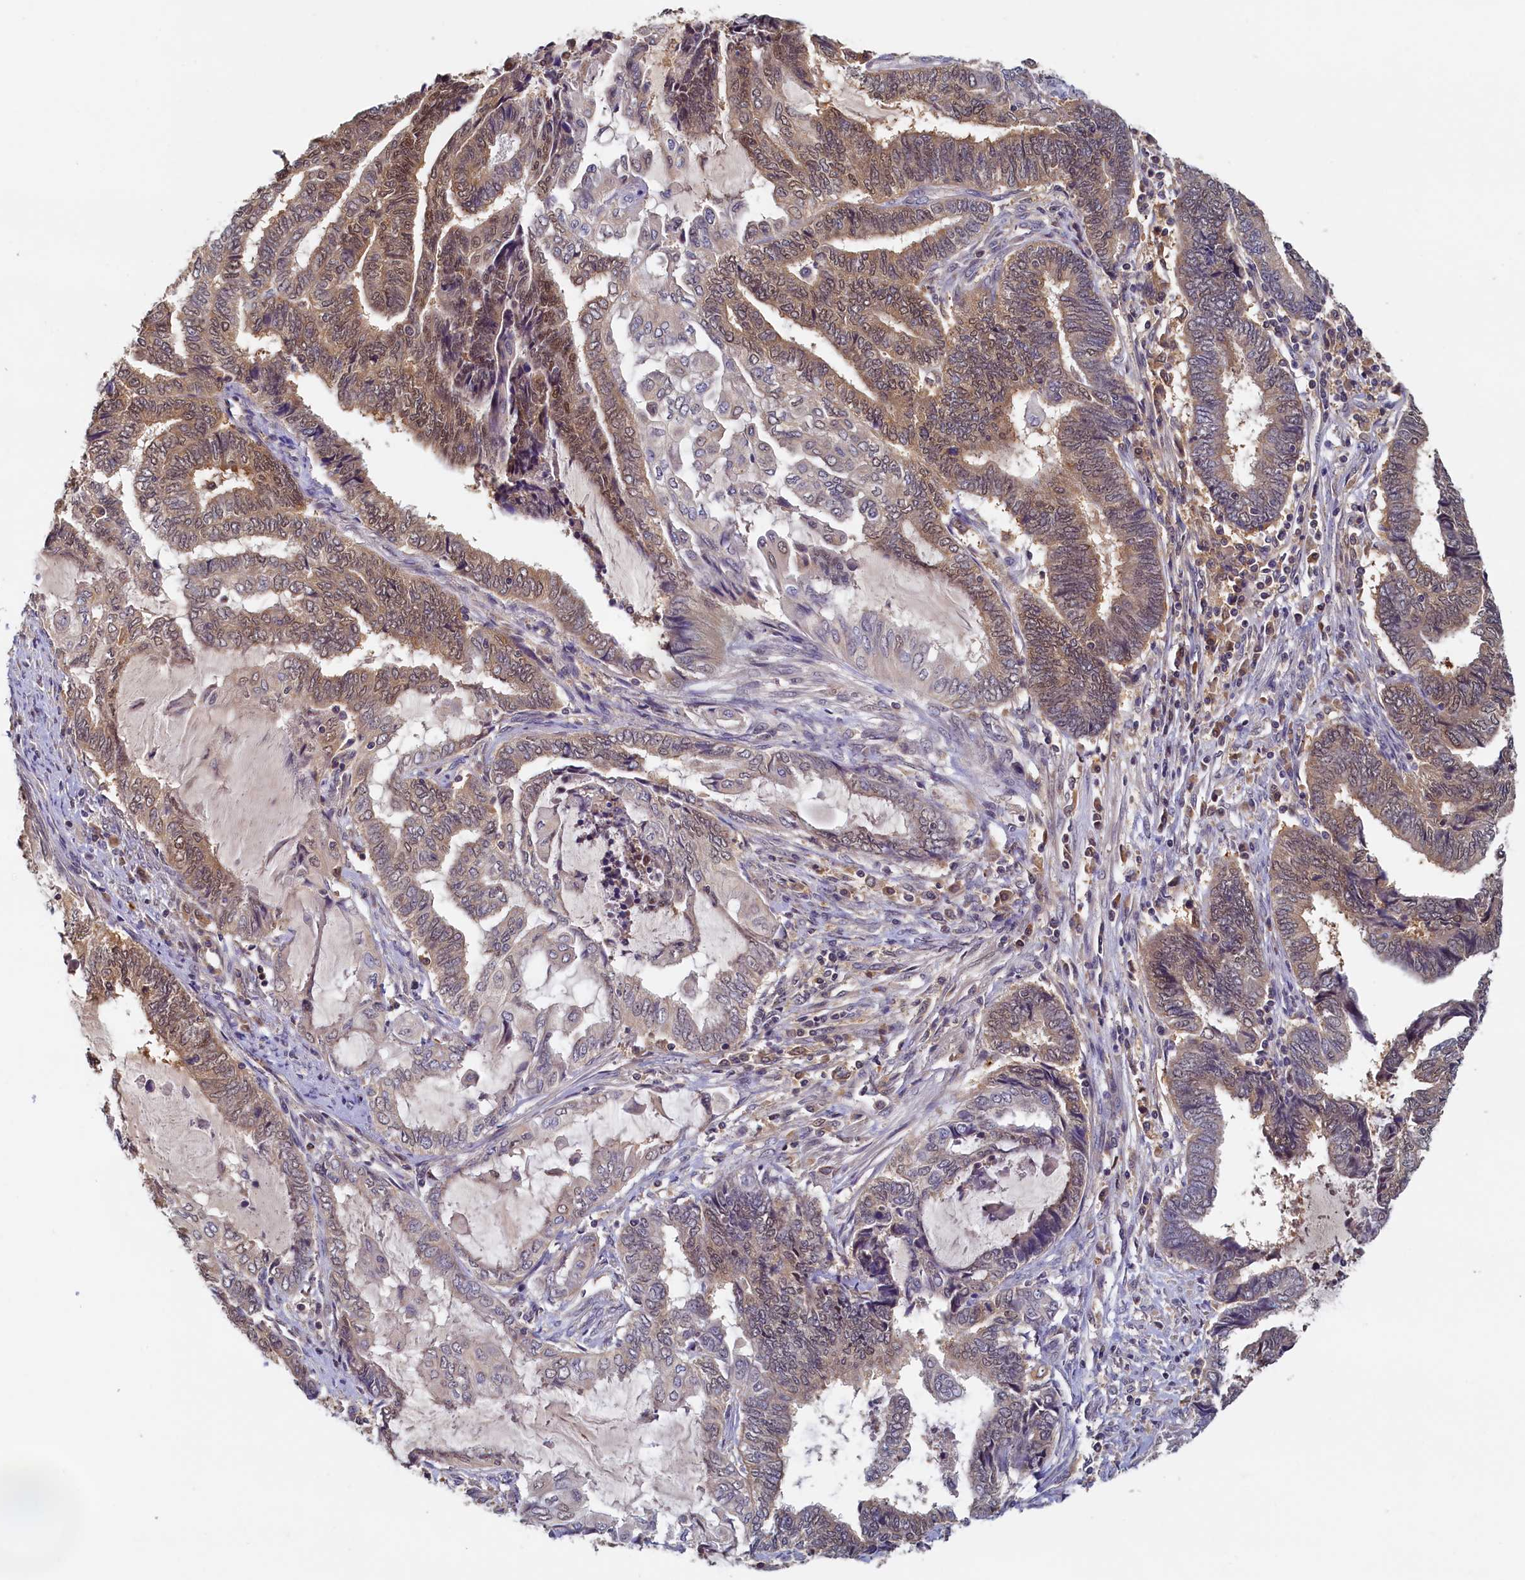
{"staining": {"intensity": "moderate", "quantity": ">75%", "location": "cytoplasmic/membranous,nuclear"}, "tissue": "endometrial cancer", "cell_type": "Tumor cells", "image_type": "cancer", "snomed": [{"axis": "morphology", "description": "Adenocarcinoma, NOS"}, {"axis": "topography", "description": "Uterus"}, {"axis": "topography", "description": "Endometrium"}], "caption": "IHC staining of adenocarcinoma (endometrial), which displays medium levels of moderate cytoplasmic/membranous and nuclear expression in about >75% of tumor cells indicating moderate cytoplasmic/membranous and nuclear protein staining. The staining was performed using DAB (3,3'-diaminobenzidine) (brown) for protein detection and nuclei were counterstained in hematoxylin (blue).", "gene": "PAAF1", "patient": {"sex": "female", "age": 70}}